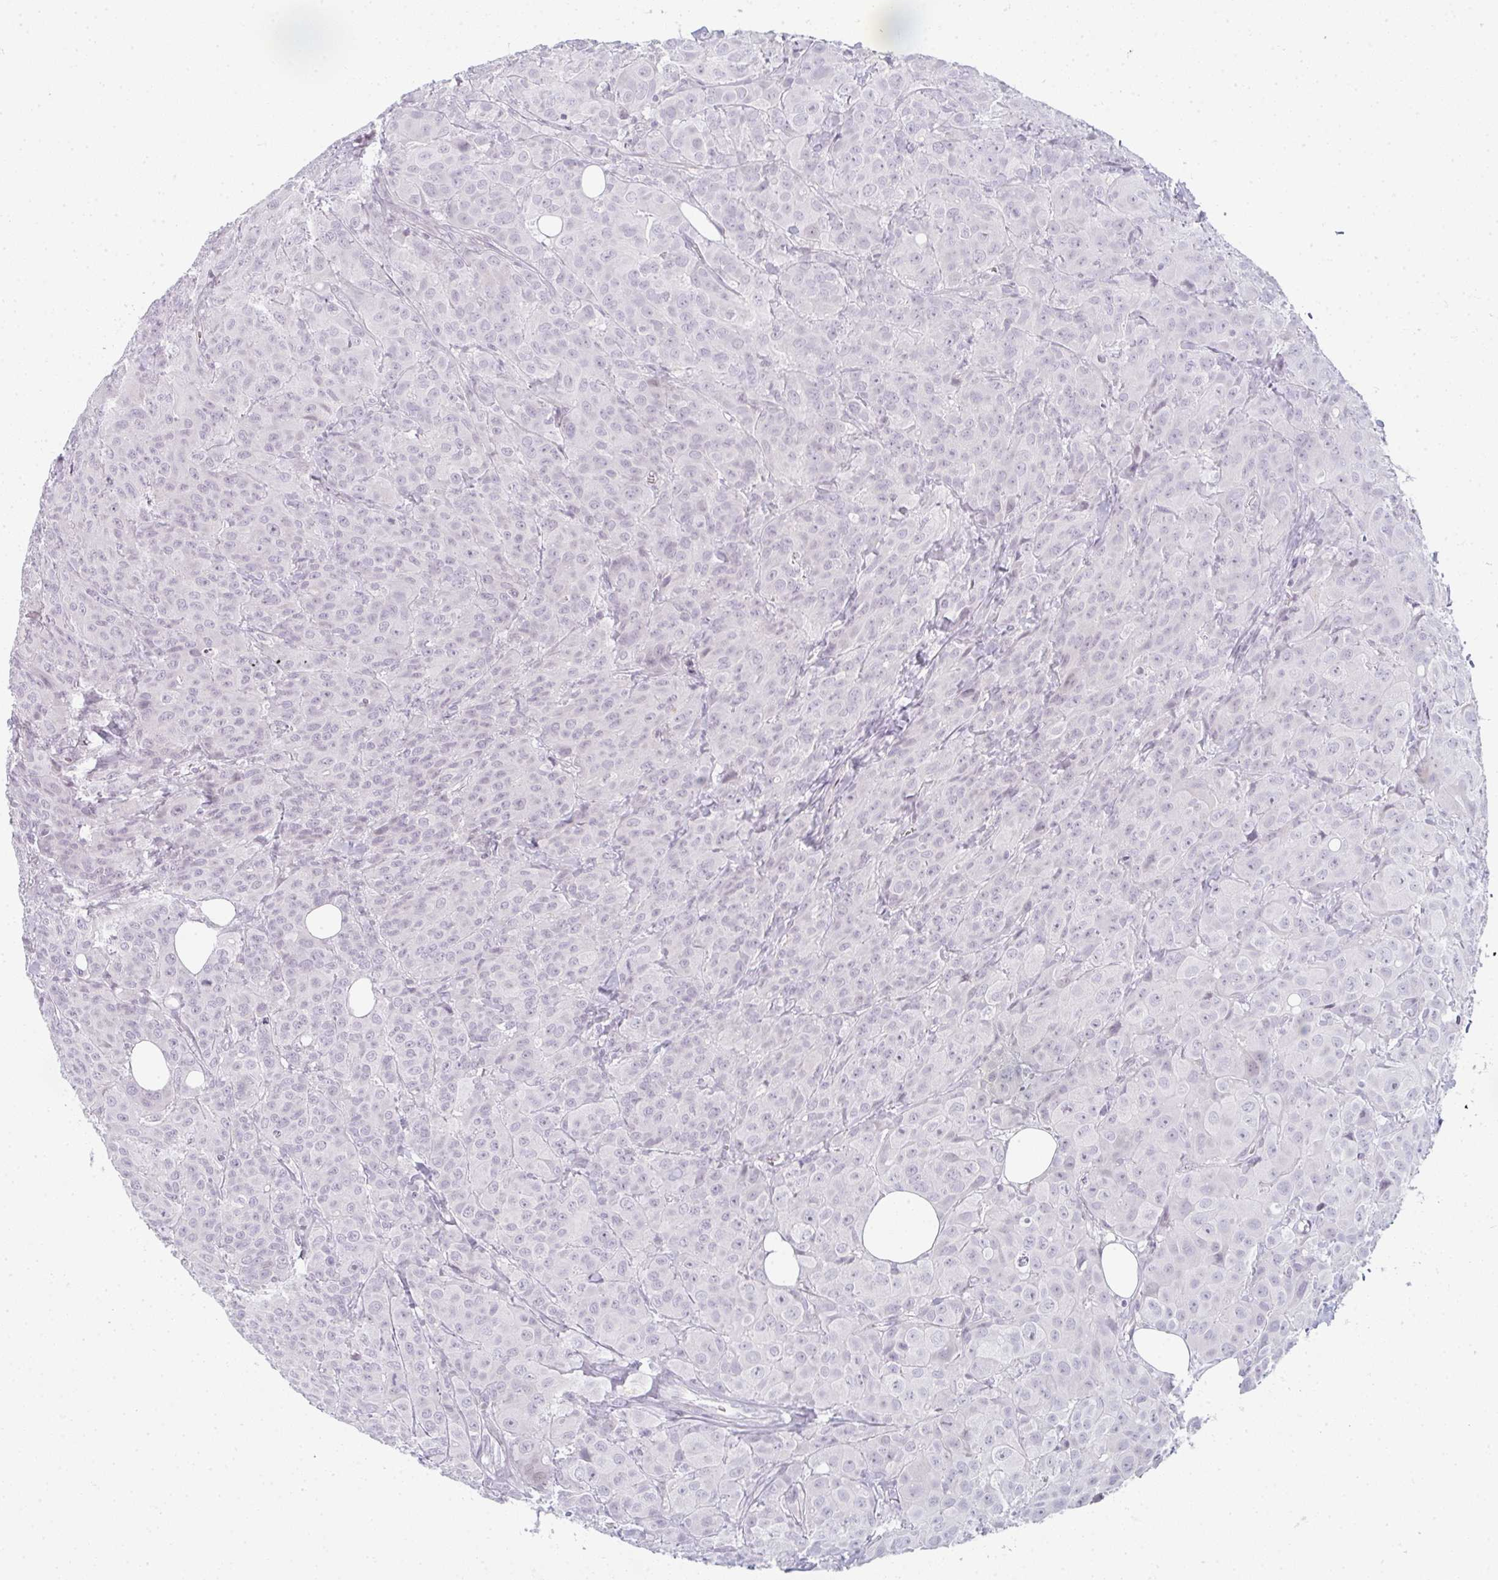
{"staining": {"intensity": "negative", "quantity": "none", "location": "none"}, "tissue": "breast cancer", "cell_type": "Tumor cells", "image_type": "cancer", "snomed": [{"axis": "morphology", "description": "Normal tissue, NOS"}, {"axis": "morphology", "description": "Duct carcinoma"}, {"axis": "topography", "description": "Breast"}], "caption": "Tumor cells show no significant positivity in infiltrating ductal carcinoma (breast).", "gene": "RBBP6", "patient": {"sex": "female", "age": 43}}